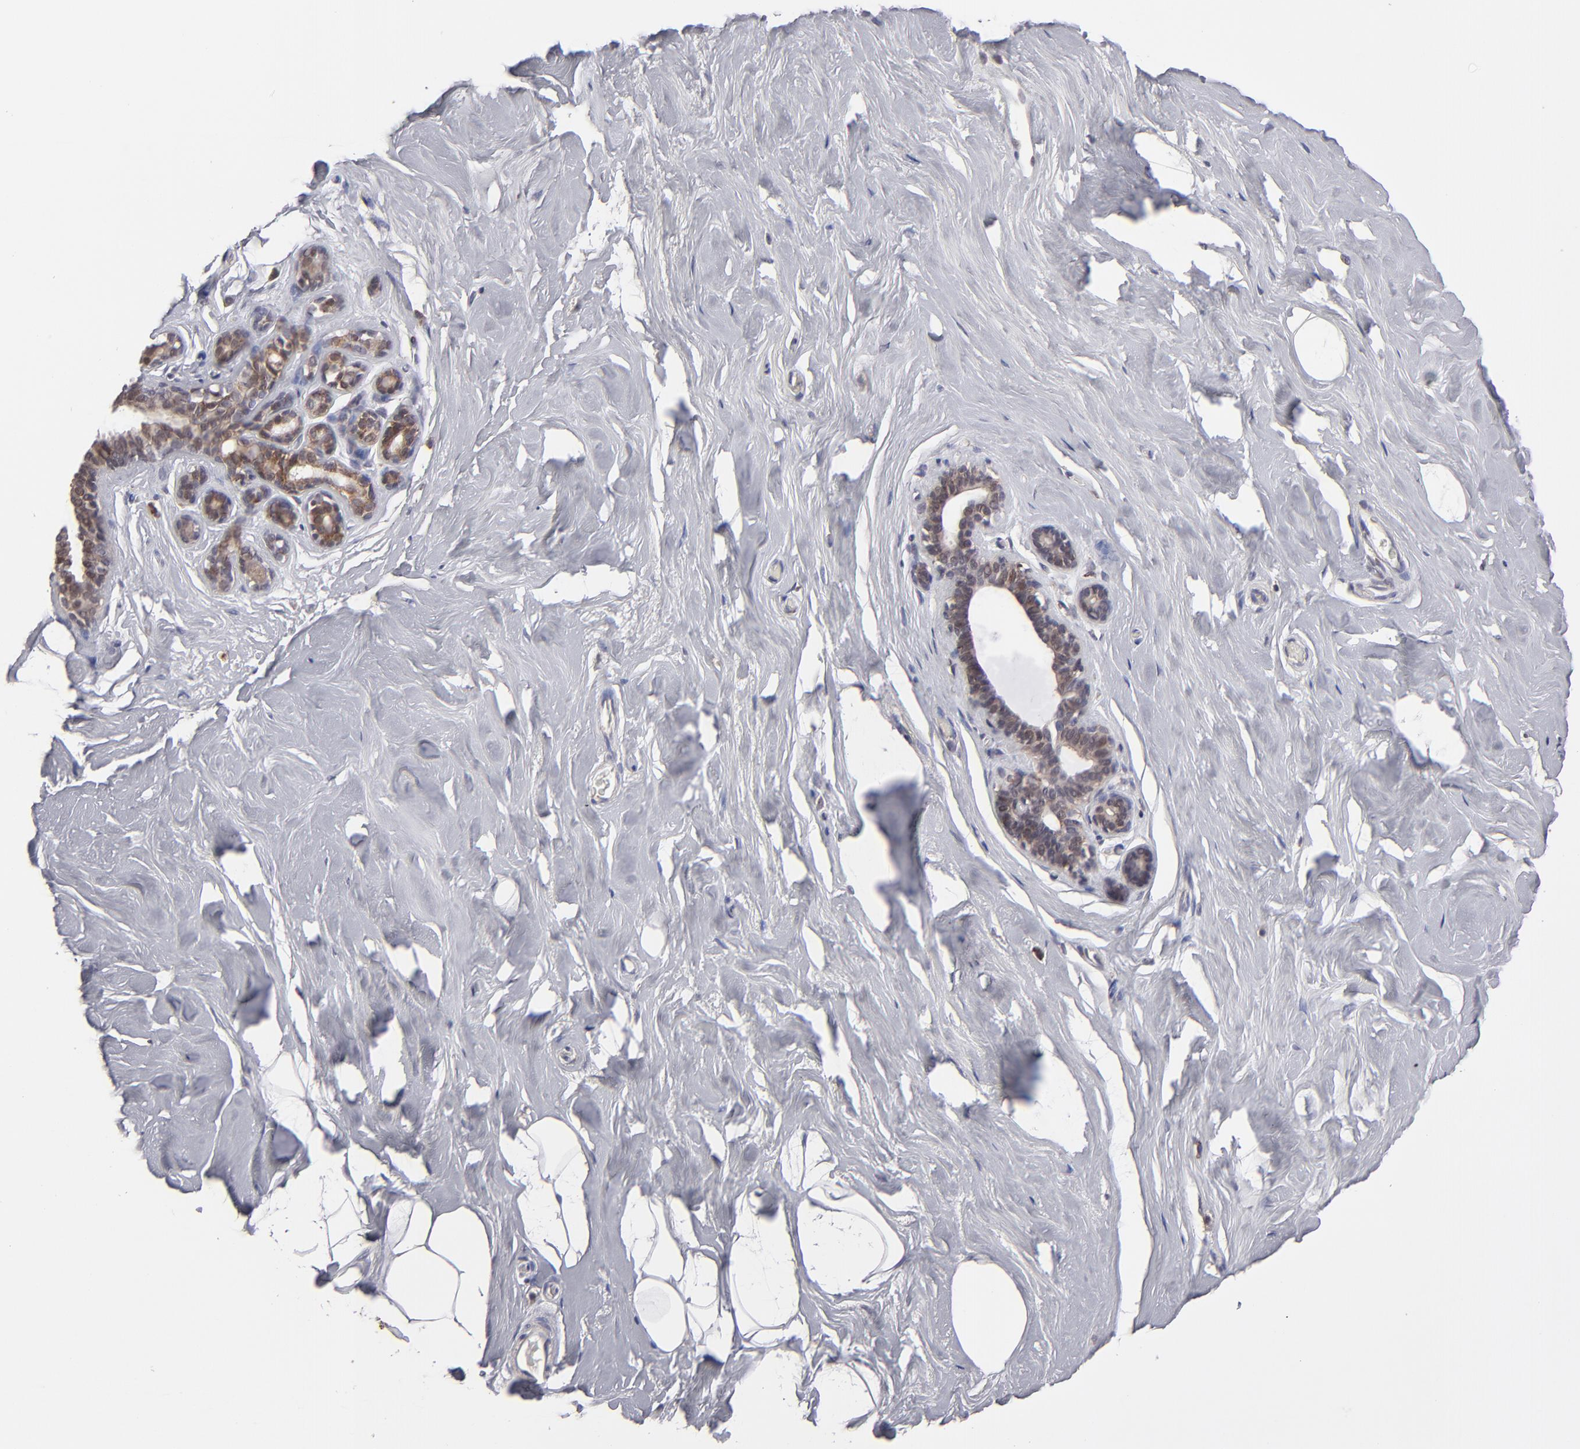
{"staining": {"intensity": "negative", "quantity": "none", "location": "none"}, "tissue": "breast", "cell_type": "Adipocytes", "image_type": "normal", "snomed": [{"axis": "morphology", "description": "Normal tissue, NOS"}, {"axis": "topography", "description": "Breast"}], "caption": "Immunohistochemistry micrograph of normal breast: human breast stained with DAB demonstrates no significant protein positivity in adipocytes.", "gene": "SLC15A1", "patient": {"sex": "female", "age": 75}}